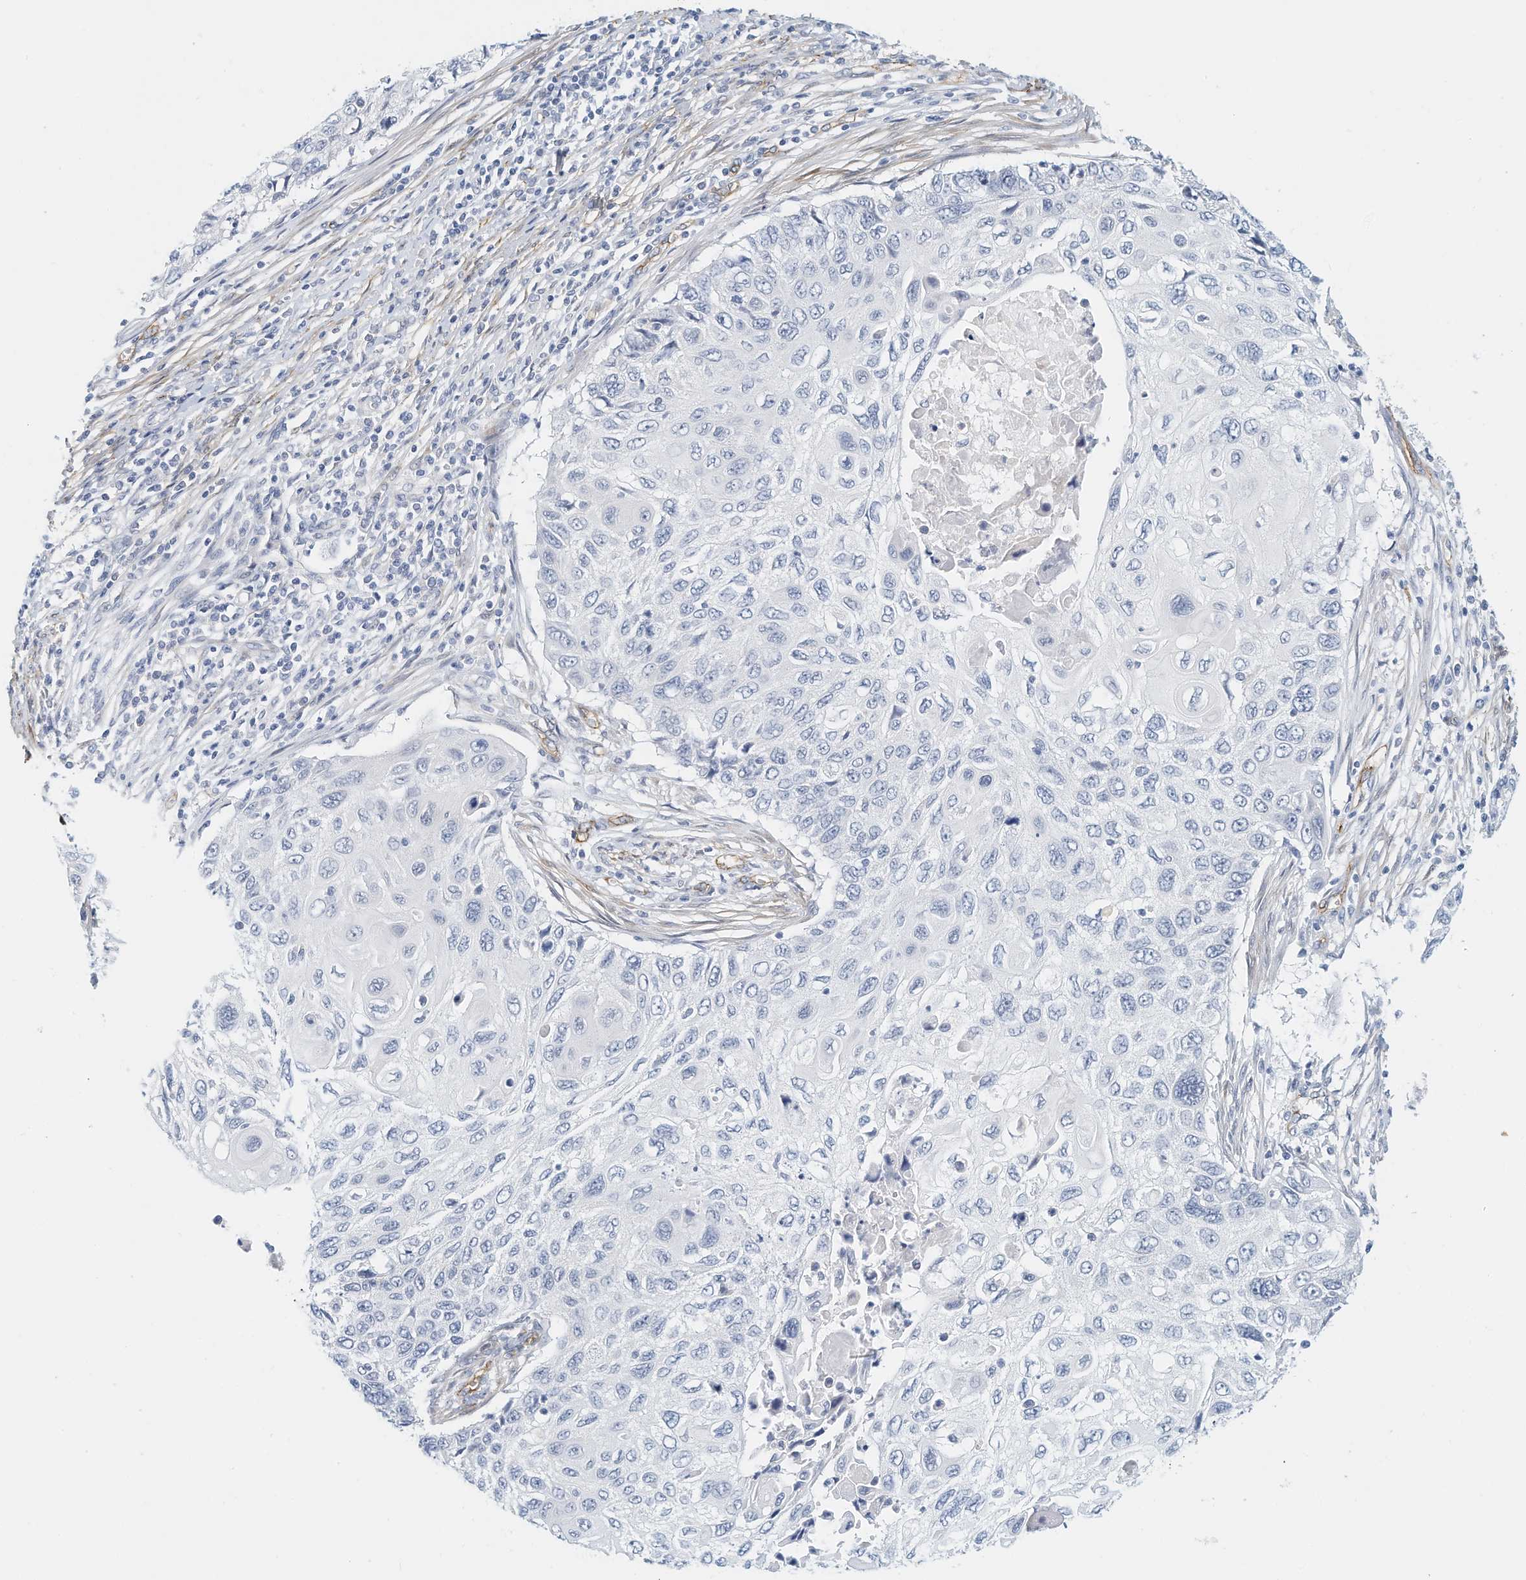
{"staining": {"intensity": "negative", "quantity": "none", "location": "none"}, "tissue": "cervical cancer", "cell_type": "Tumor cells", "image_type": "cancer", "snomed": [{"axis": "morphology", "description": "Squamous cell carcinoma, NOS"}, {"axis": "topography", "description": "Cervix"}], "caption": "Histopathology image shows no significant protein expression in tumor cells of squamous cell carcinoma (cervical).", "gene": "ARHGAP28", "patient": {"sex": "female", "age": 70}}